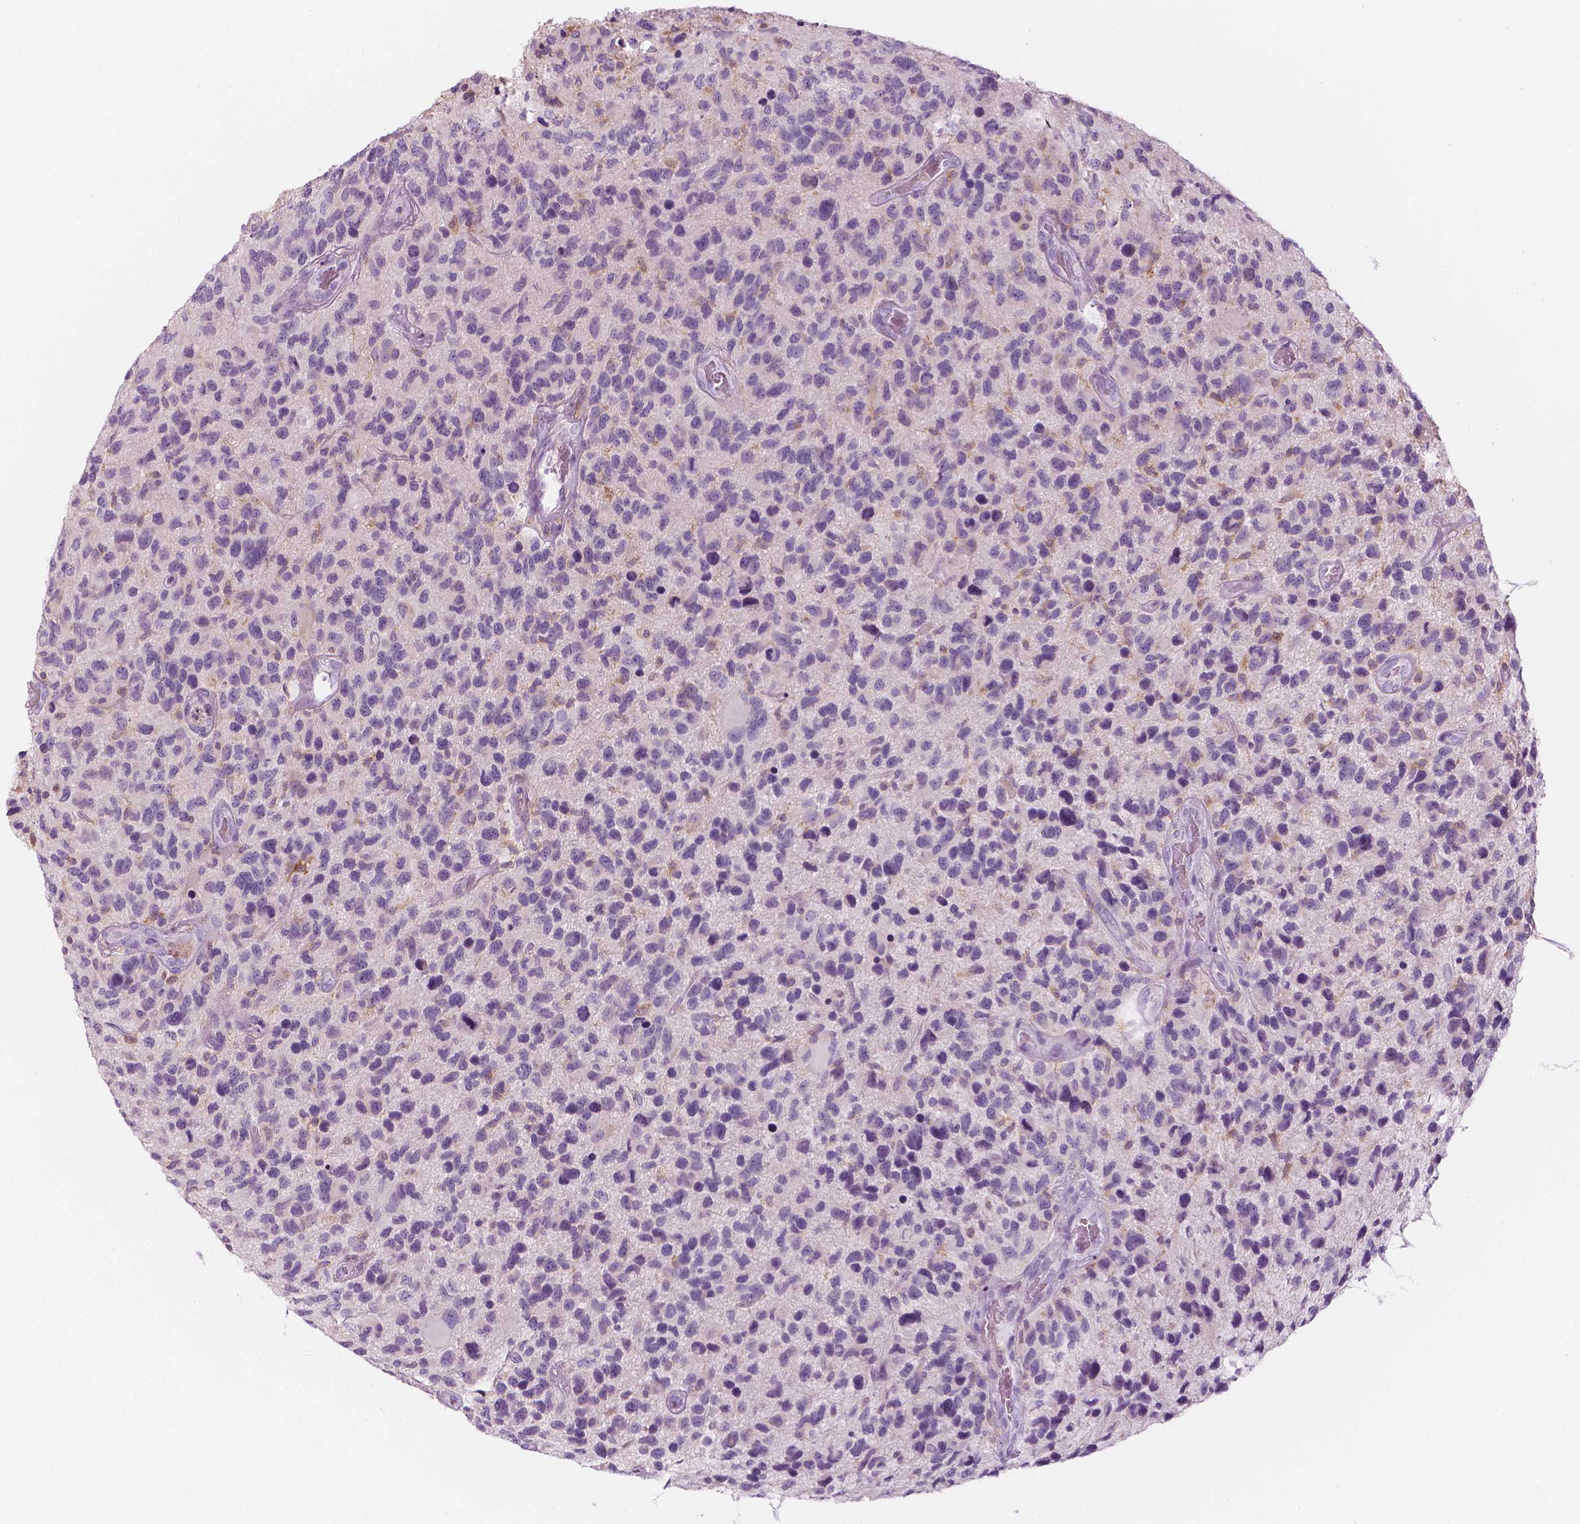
{"staining": {"intensity": "negative", "quantity": "none", "location": "none"}, "tissue": "glioma", "cell_type": "Tumor cells", "image_type": "cancer", "snomed": [{"axis": "morphology", "description": "Glioma, malignant, NOS"}, {"axis": "morphology", "description": "Glioma, malignant, High grade"}, {"axis": "topography", "description": "Brain"}], "caption": "Protein analysis of glioma exhibits no significant positivity in tumor cells.", "gene": "SHMT1", "patient": {"sex": "female", "age": 71}}